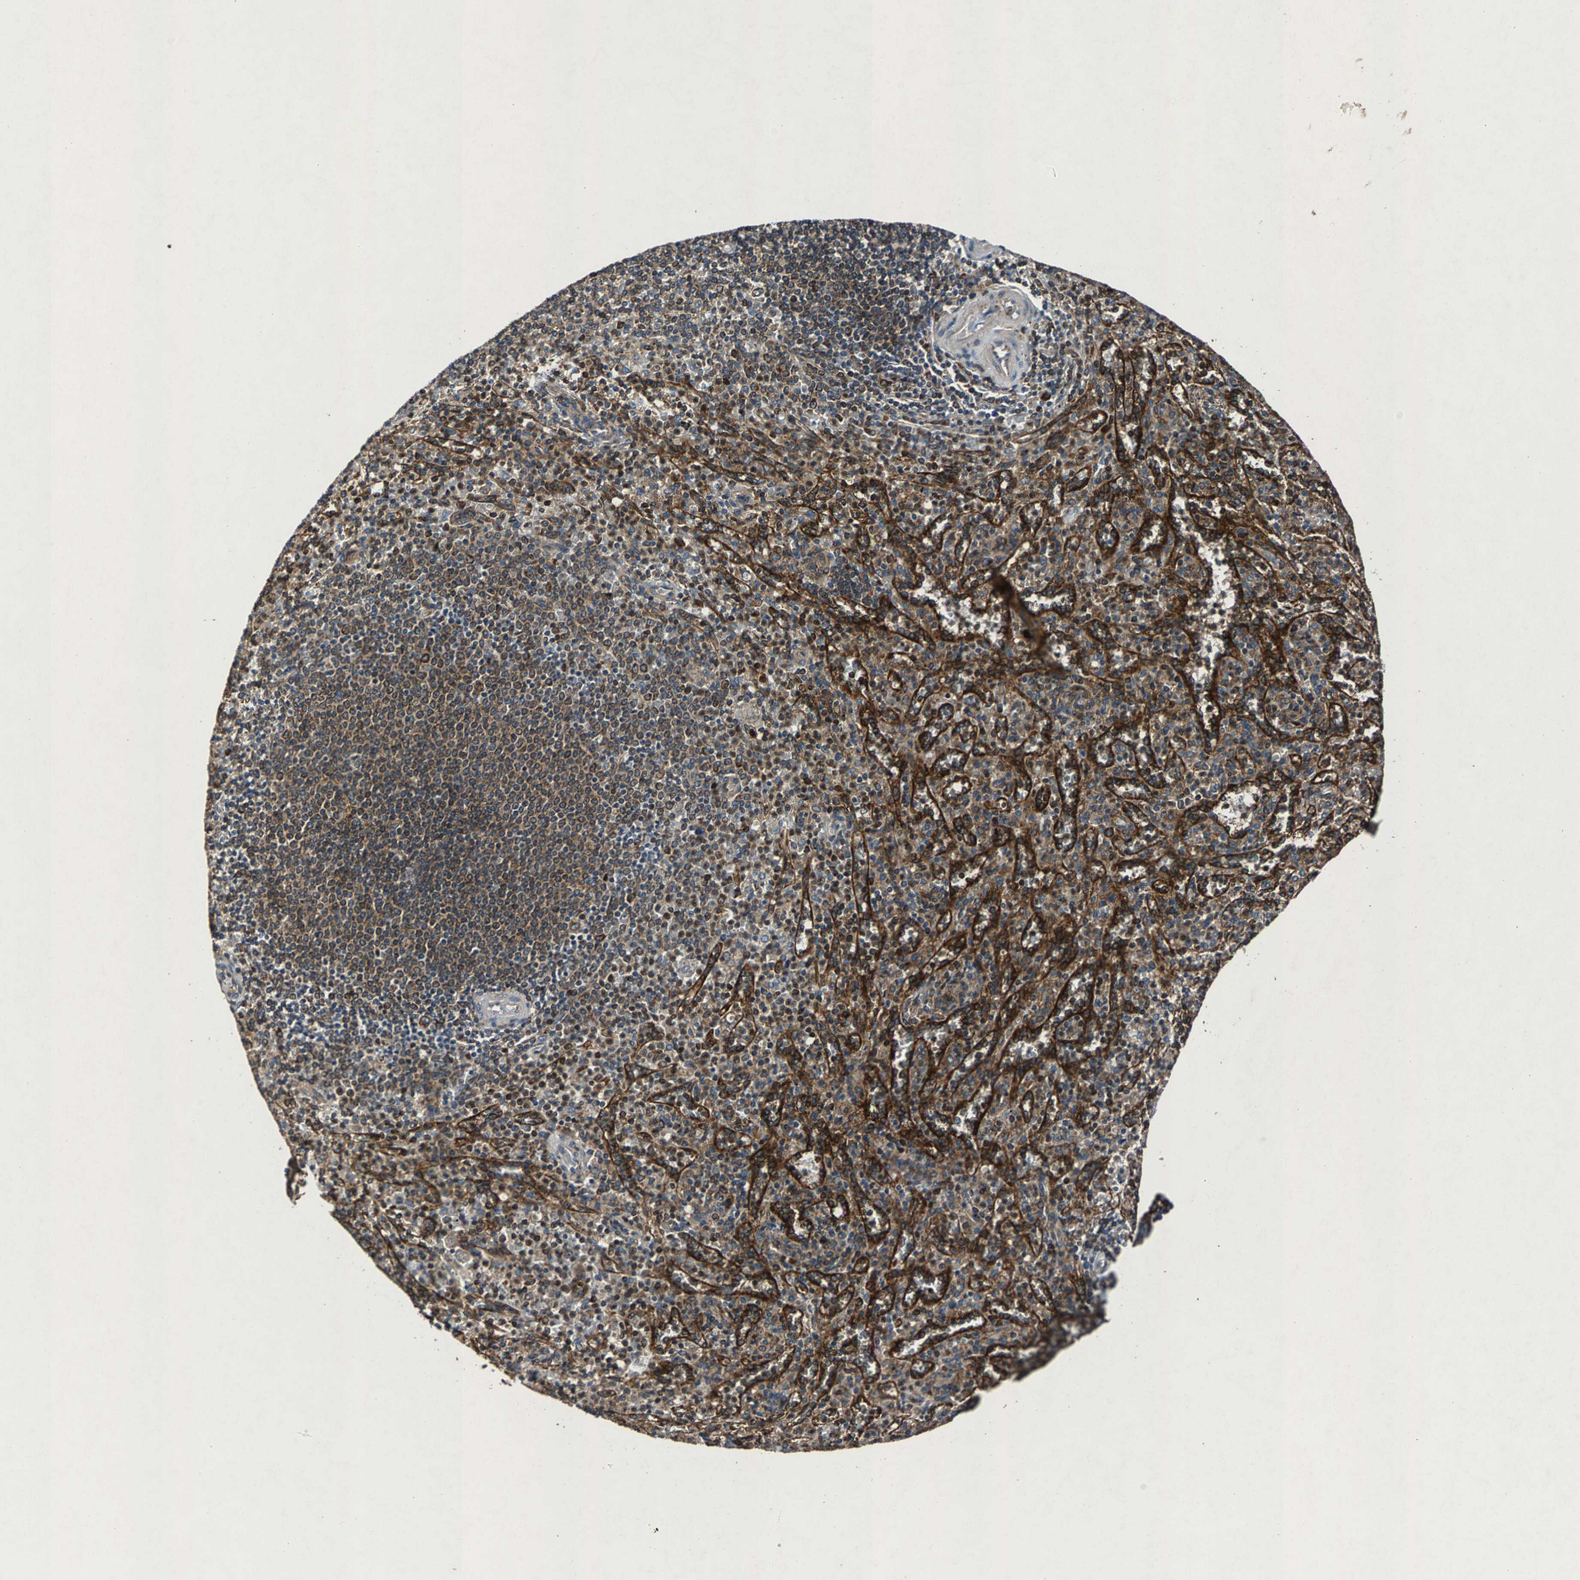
{"staining": {"intensity": "moderate", "quantity": "25%-75%", "location": "cytoplasmic/membranous"}, "tissue": "spleen", "cell_type": "Cells in red pulp", "image_type": "normal", "snomed": [{"axis": "morphology", "description": "Normal tissue, NOS"}, {"axis": "topography", "description": "Spleen"}], "caption": "High-magnification brightfield microscopy of benign spleen stained with DAB (brown) and counterstained with hematoxylin (blue). cells in red pulp exhibit moderate cytoplasmic/membranous staining is present in about25%-75% of cells.", "gene": "LPCAT1", "patient": {"sex": "male", "age": 36}}